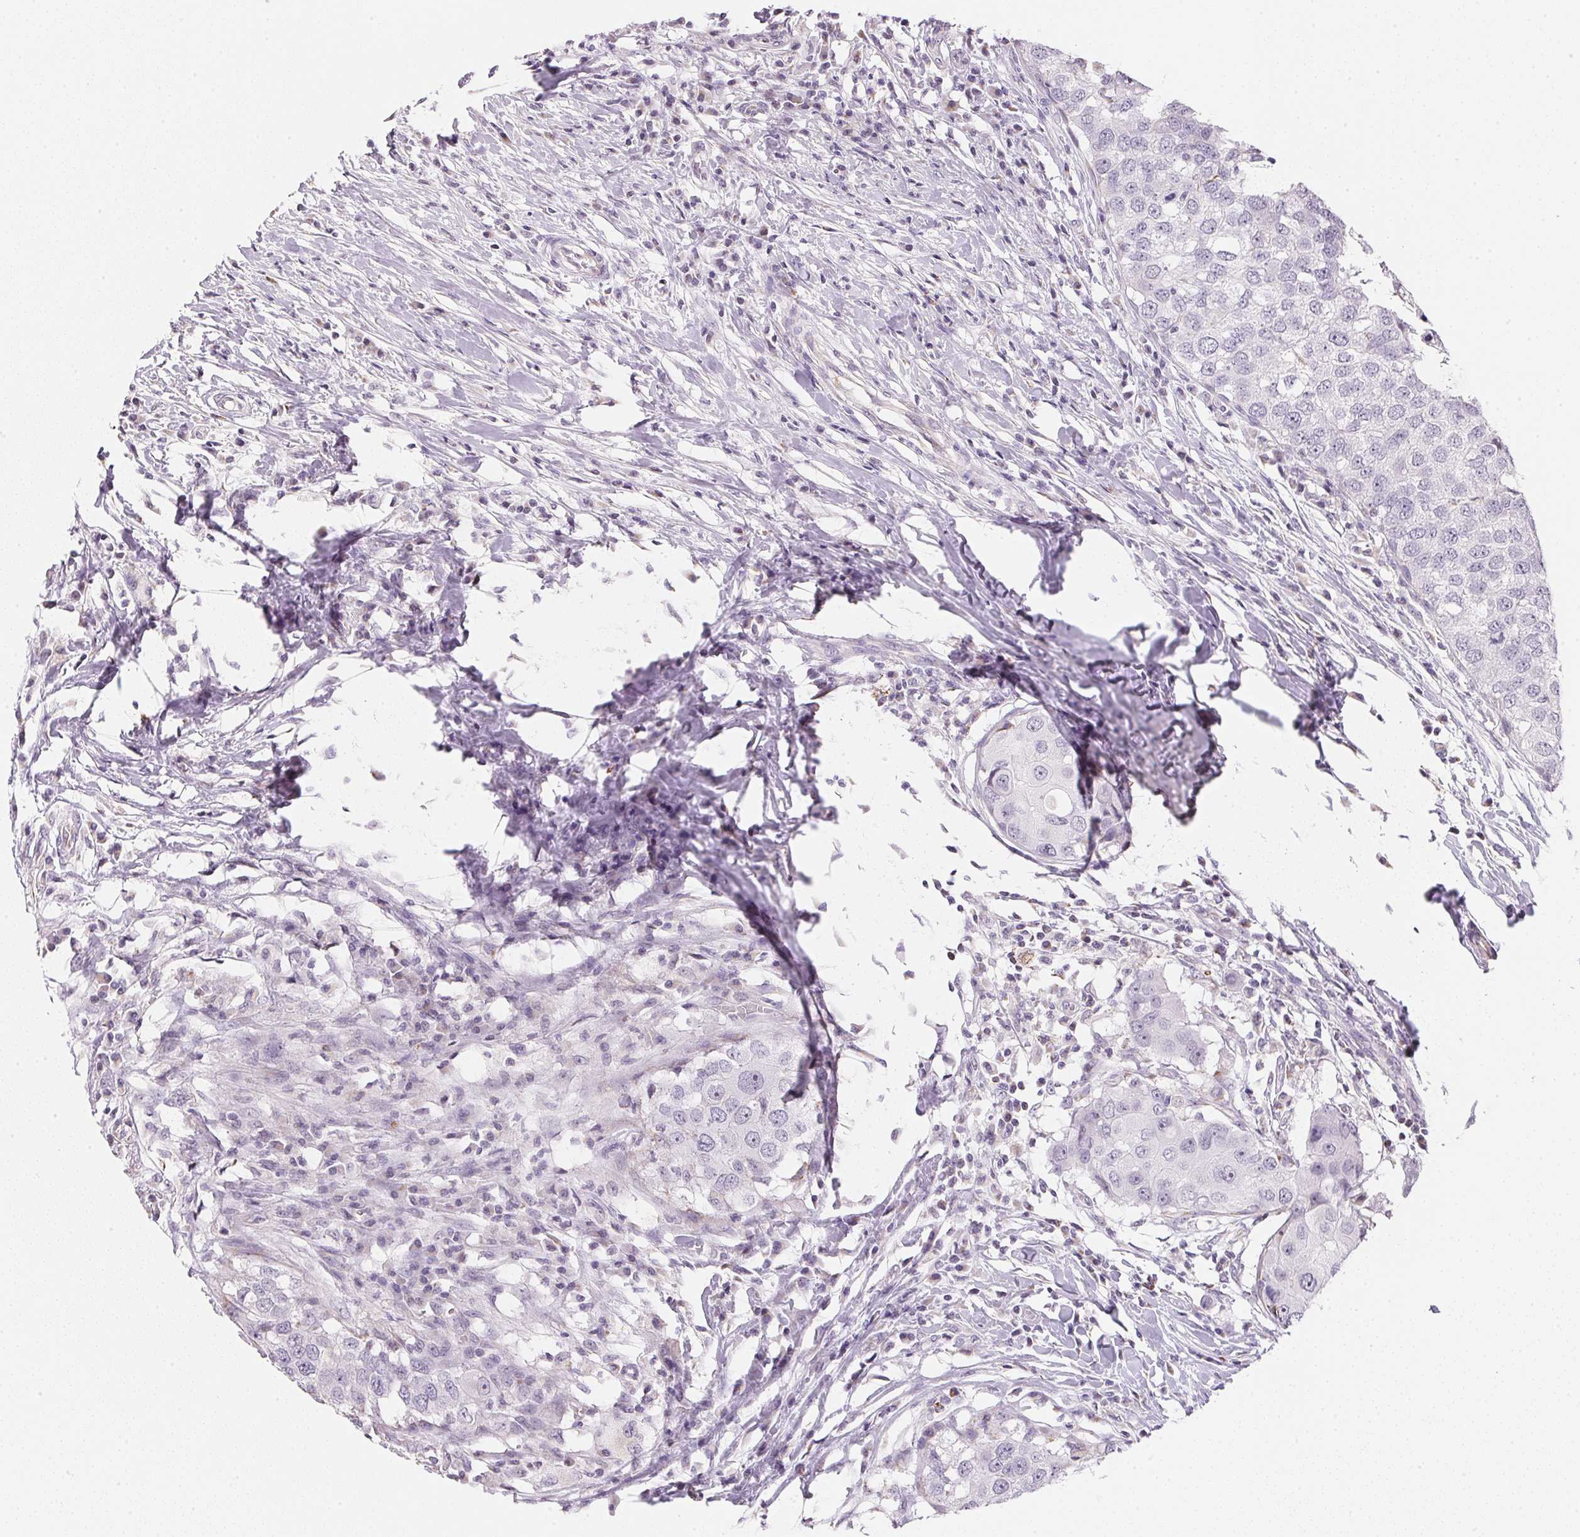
{"staining": {"intensity": "negative", "quantity": "none", "location": "none"}, "tissue": "breast cancer", "cell_type": "Tumor cells", "image_type": "cancer", "snomed": [{"axis": "morphology", "description": "Duct carcinoma"}, {"axis": "topography", "description": "Breast"}], "caption": "IHC of intraductal carcinoma (breast) demonstrates no expression in tumor cells. The staining is performed using DAB brown chromogen with nuclei counter-stained in using hematoxylin.", "gene": "GIPC2", "patient": {"sex": "female", "age": 27}}